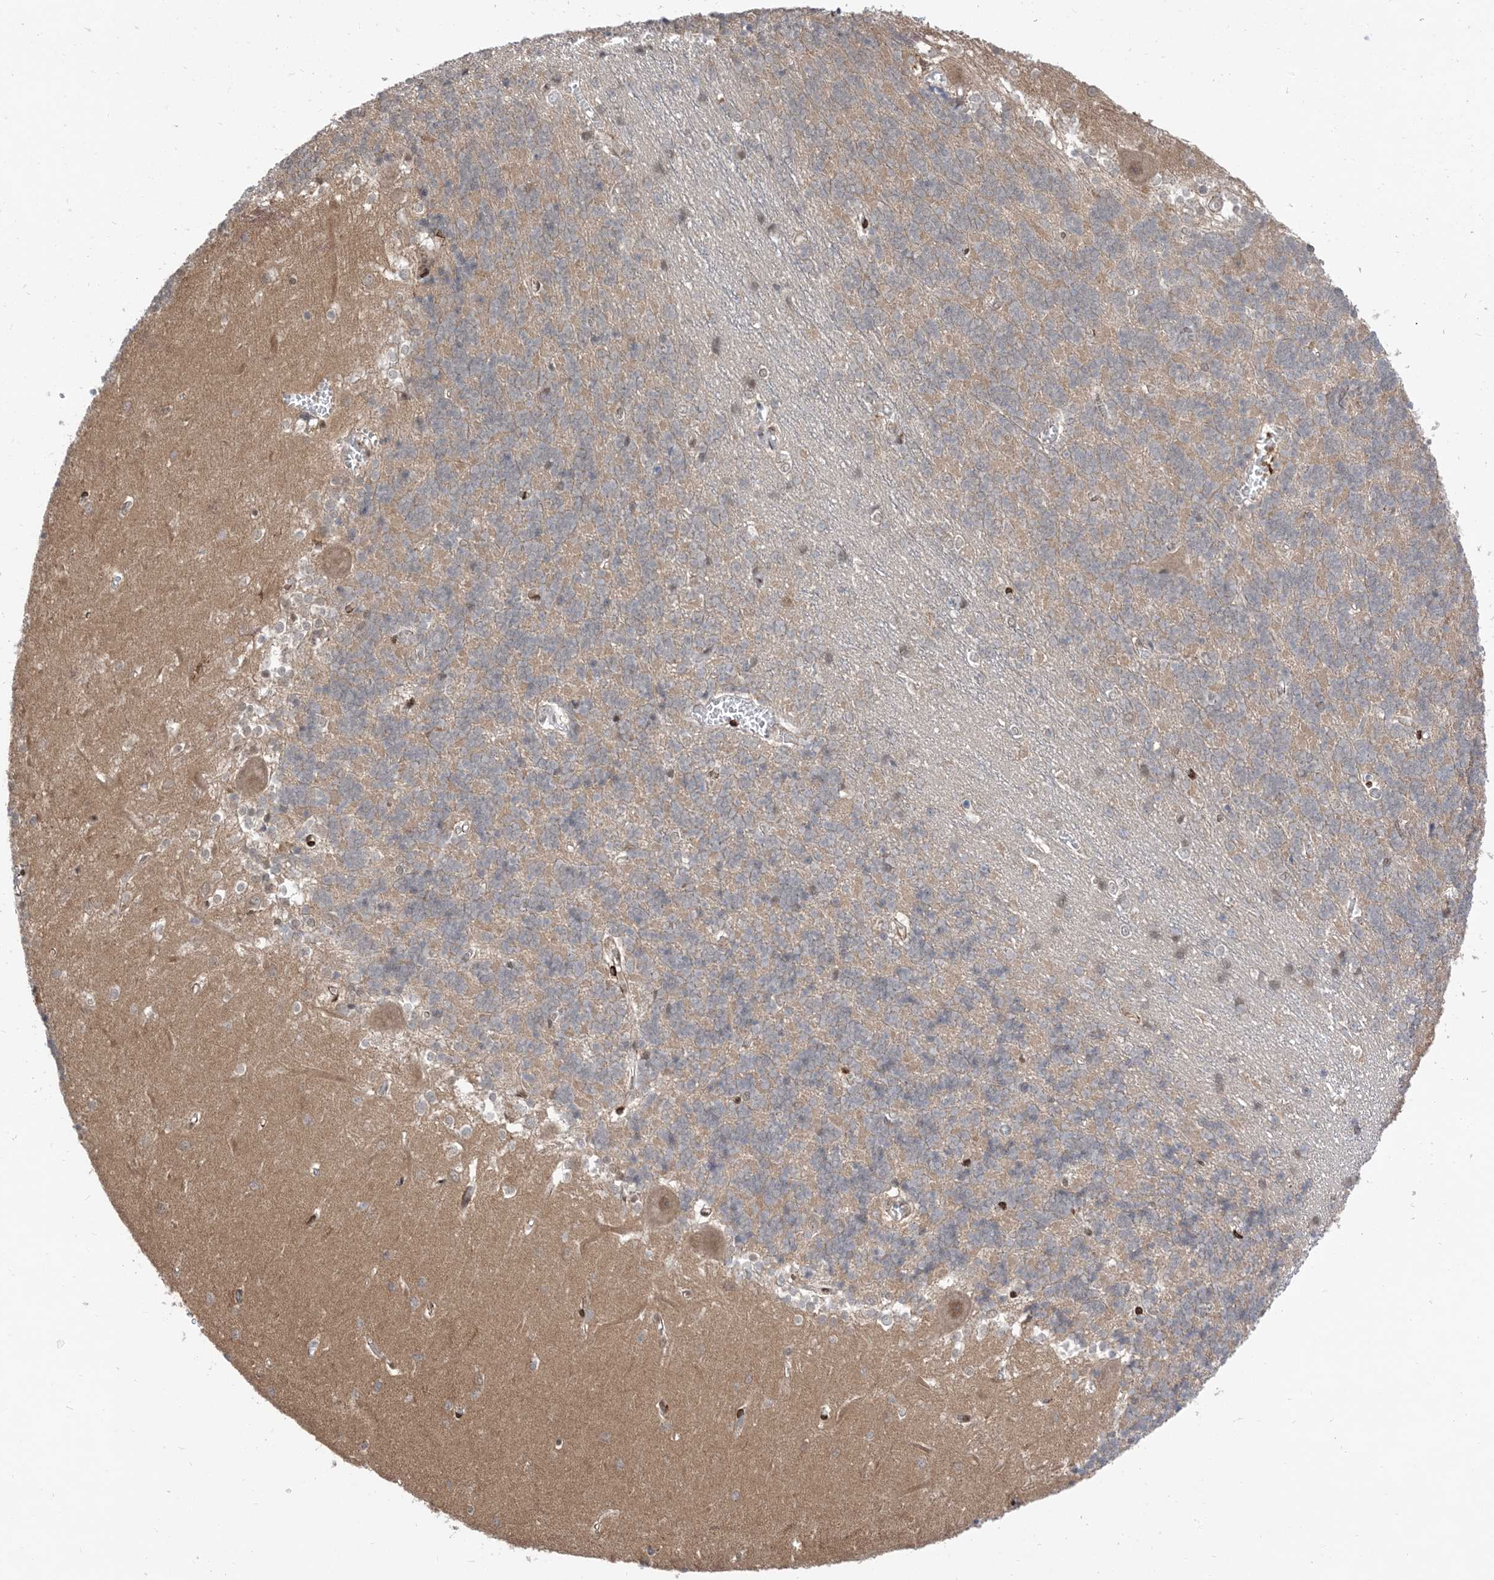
{"staining": {"intensity": "weak", "quantity": ">75%", "location": "cytoplasmic/membranous"}, "tissue": "cerebellum", "cell_type": "Cells in granular layer", "image_type": "normal", "snomed": [{"axis": "morphology", "description": "Normal tissue, NOS"}, {"axis": "topography", "description": "Cerebellum"}], "caption": "A high-resolution micrograph shows IHC staining of unremarkable cerebellum, which shows weak cytoplasmic/membranous positivity in approximately >75% of cells in granular layer. The staining was performed using DAB, with brown indicating positive protein expression. Nuclei are stained blue with hematoxylin.", "gene": "RIN1", "patient": {"sex": "male", "age": 37}}